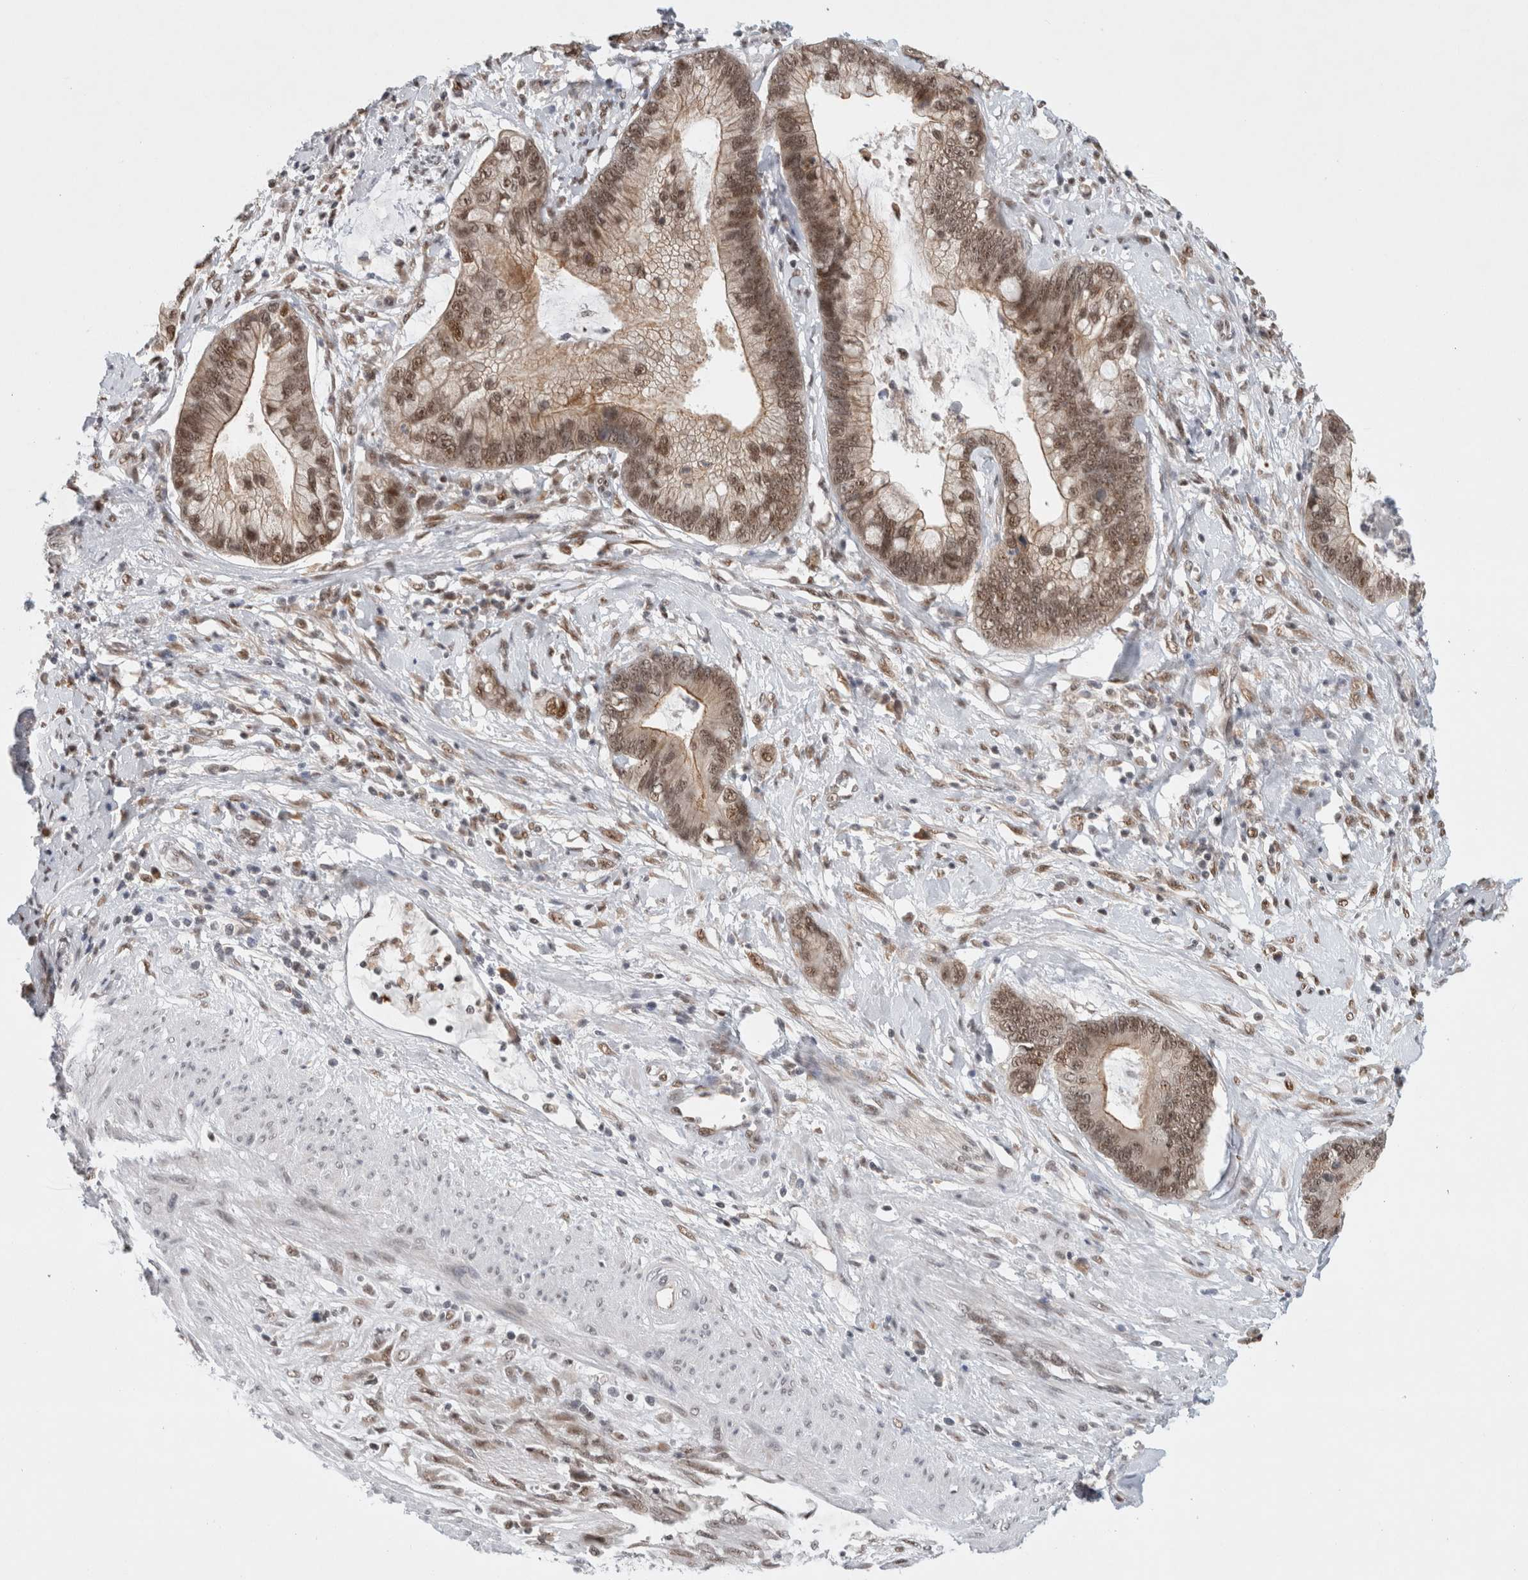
{"staining": {"intensity": "moderate", "quantity": ">75%", "location": "cytoplasmic/membranous,nuclear"}, "tissue": "cervical cancer", "cell_type": "Tumor cells", "image_type": "cancer", "snomed": [{"axis": "morphology", "description": "Adenocarcinoma, NOS"}, {"axis": "topography", "description": "Cervix"}], "caption": "Immunohistochemical staining of cervical cancer reveals moderate cytoplasmic/membranous and nuclear protein expression in approximately >75% of tumor cells.", "gene": "NCAPG2", "patient": {"sex": "female", "age": 44}}